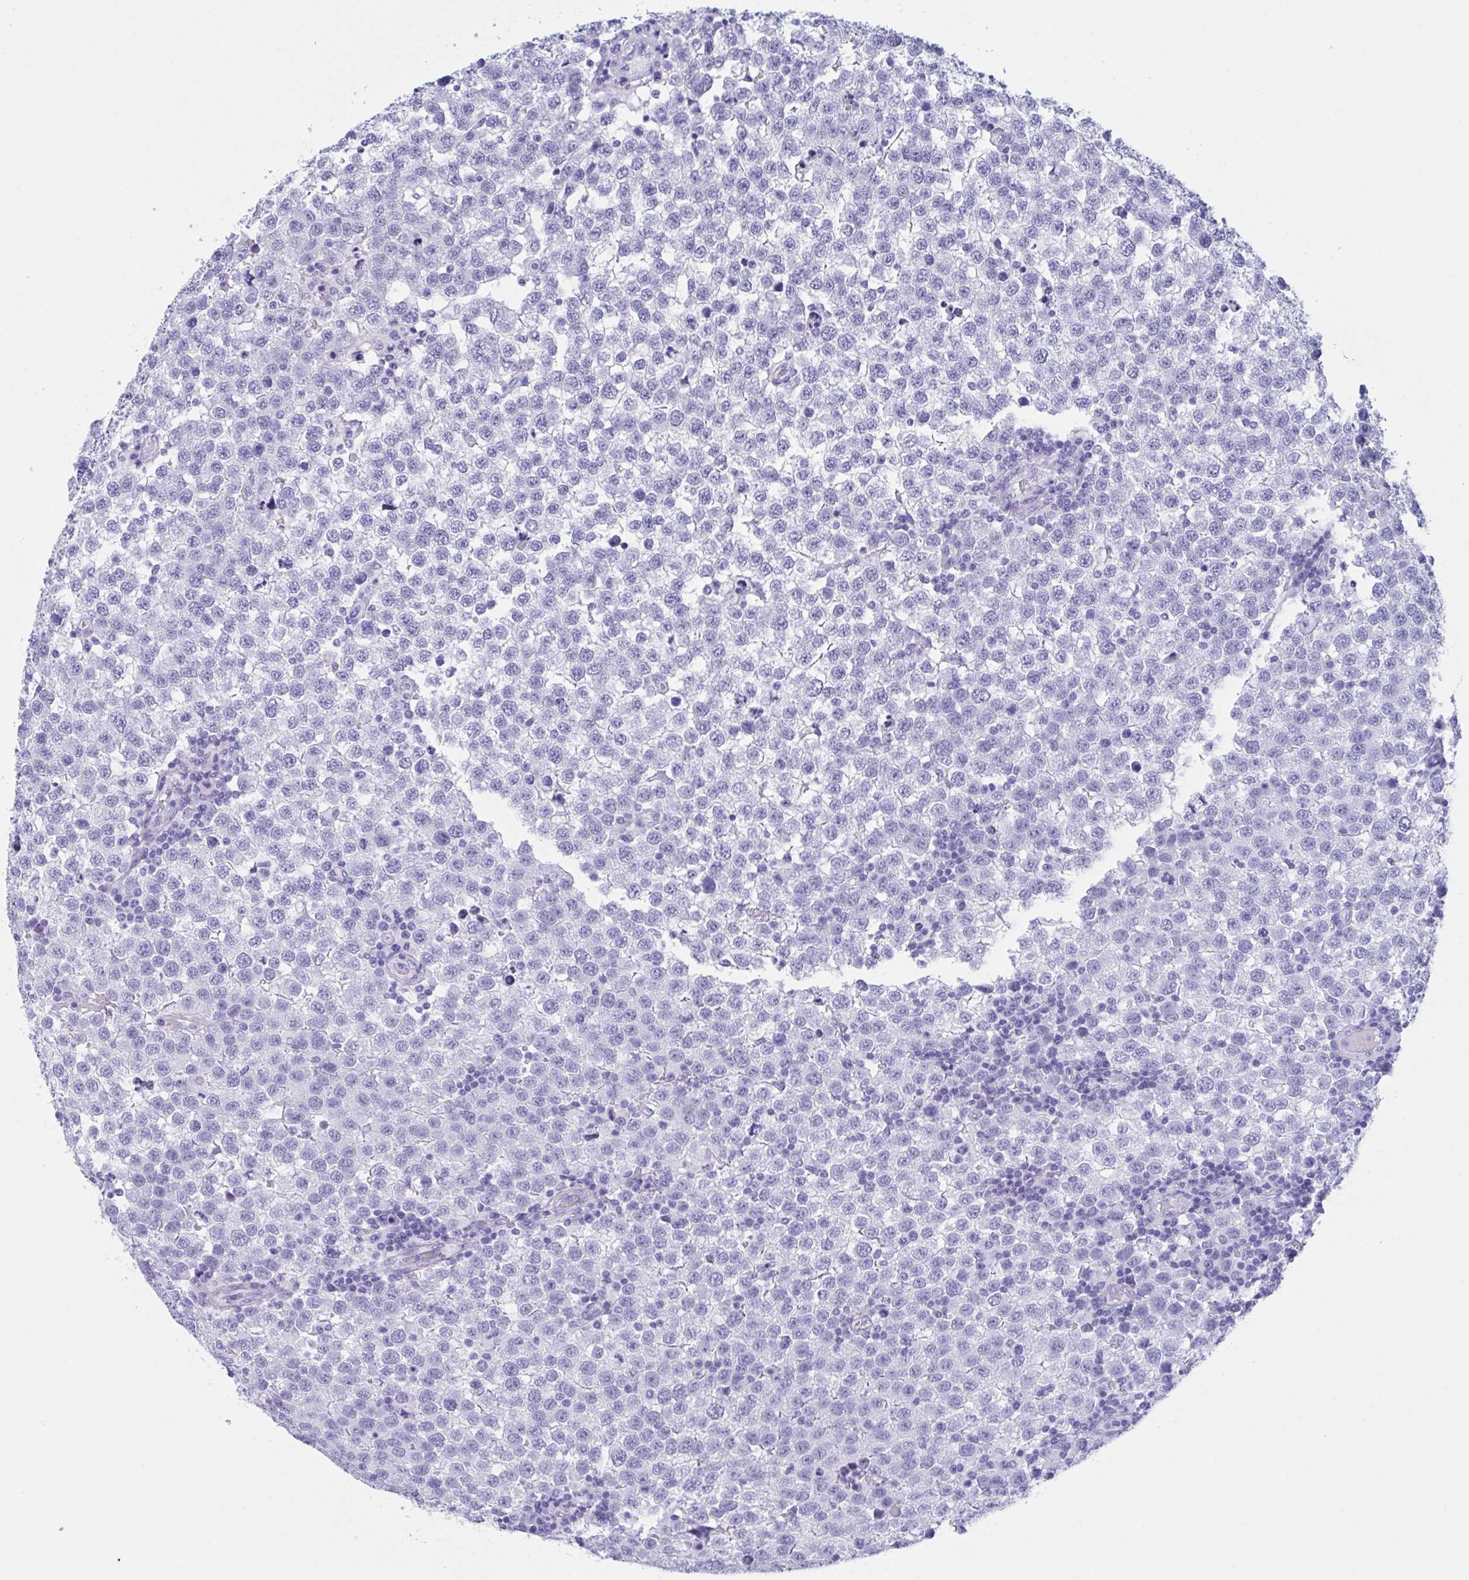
{"staining": {"intensity": "negative", "quantity": "none", "location": "none"}, "tissue": "testis cancer", "cell_type": "Tumor cells", "image_type": "cancer", "snomed": [{"axis": "morphology", "description": "Seminoma, NOS"}, {"axis": "topography", "description": "Testis"}], "caption": "There is no significant positivity in tumor cells of testis seminoma. The staining is performed using DAB (3,3'-diaminobenzidine) brown chromogen with nuclei counter-stained in using hematoxylin.", "gene": "ZNF850", "patient": {"sex": "male", "age": 34}}